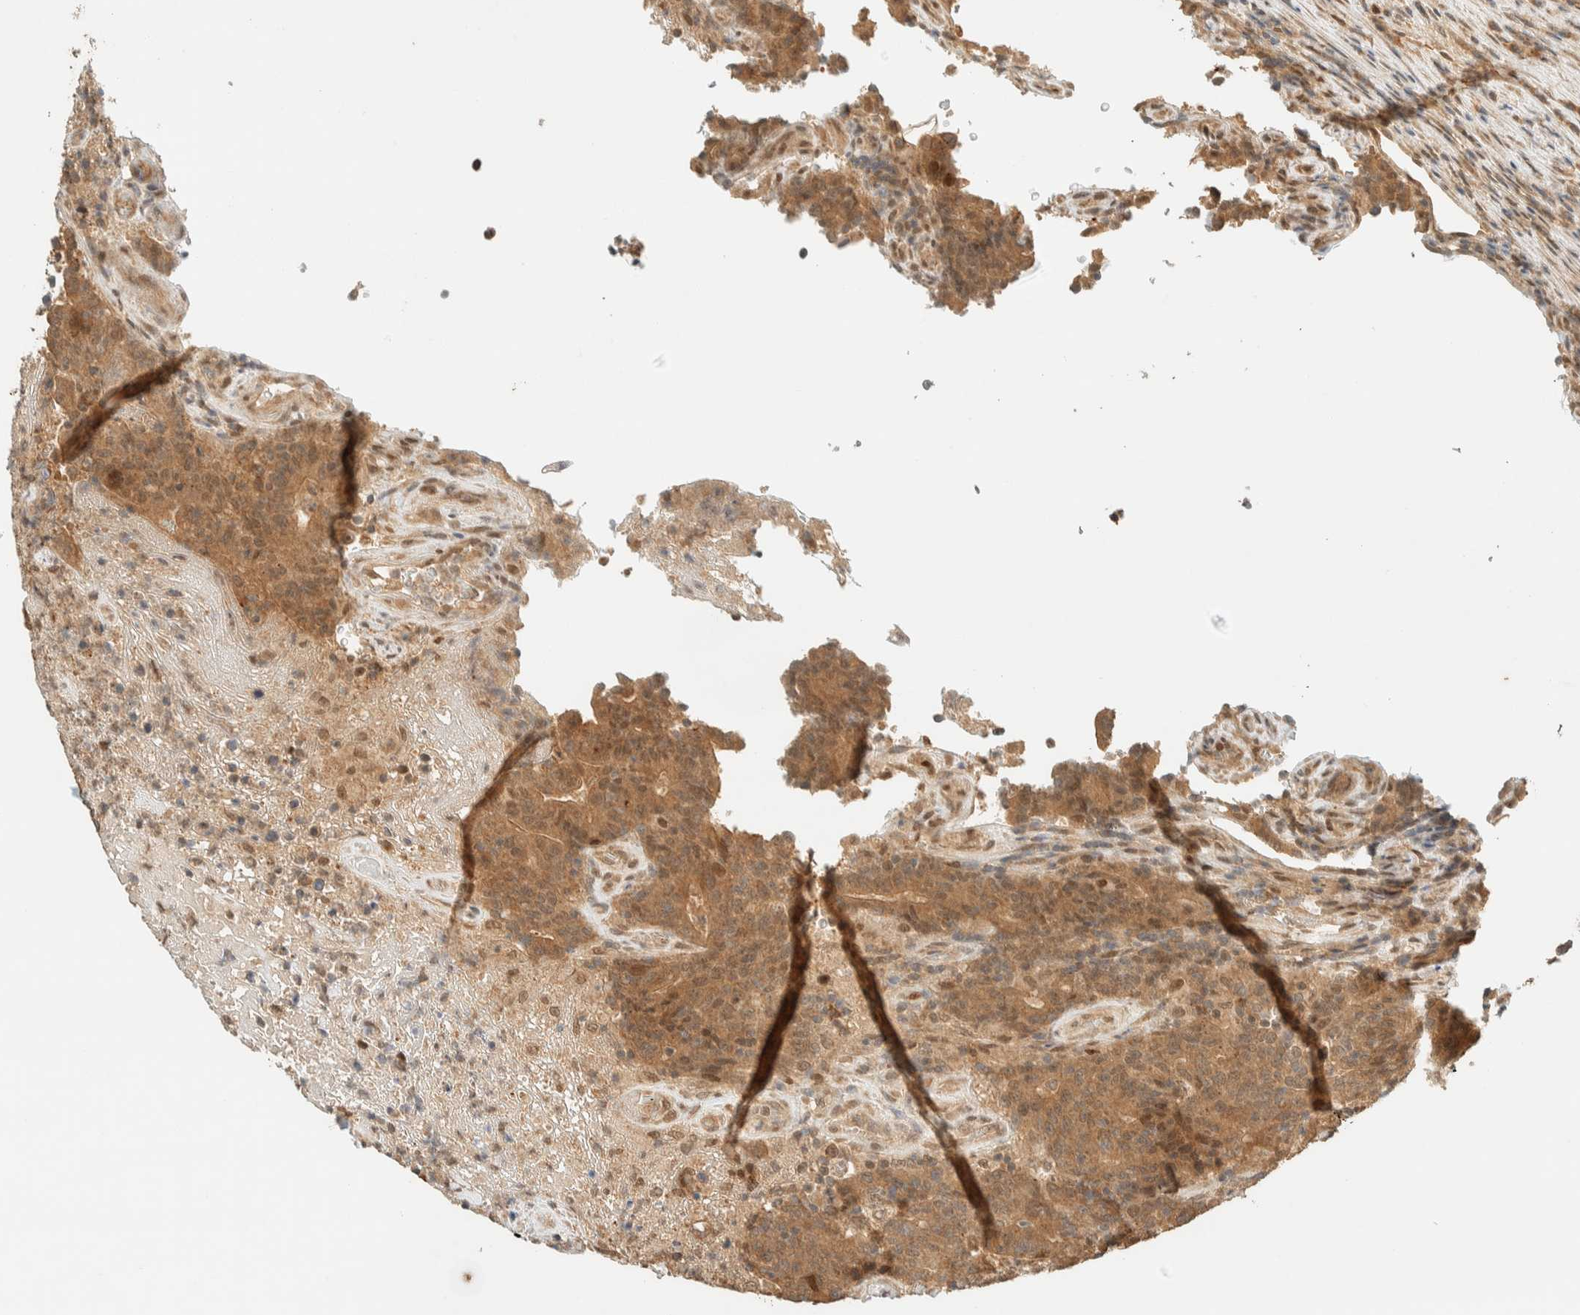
{"staining": {"intensity": "moderate", "quantity": ">75%", "location": "cytoplasmic/membranous"}, "tissue": "colorectal cancer", "cell_type": "Tumor cells", "image_type": "cancer", "snomed": [{"axis": "morphology", "description": "Normal tissue, NOS"}, {"axis": "morphology", "description": "Adenocarcinoma, NOS"}, {"axis": "topography", "description": "Colon"}], "caption": "IHC (DAB) staining of human colorectal adenocarcinoma exhibits moderate cytoplasmic/membranous protein expression in approximately >75% of tumor cells. (DAB IHC, brown staining for protein, blue staining for nuclei).", "gene": "ZBTB34", "patient": {"sex": "female", "age": 75}}